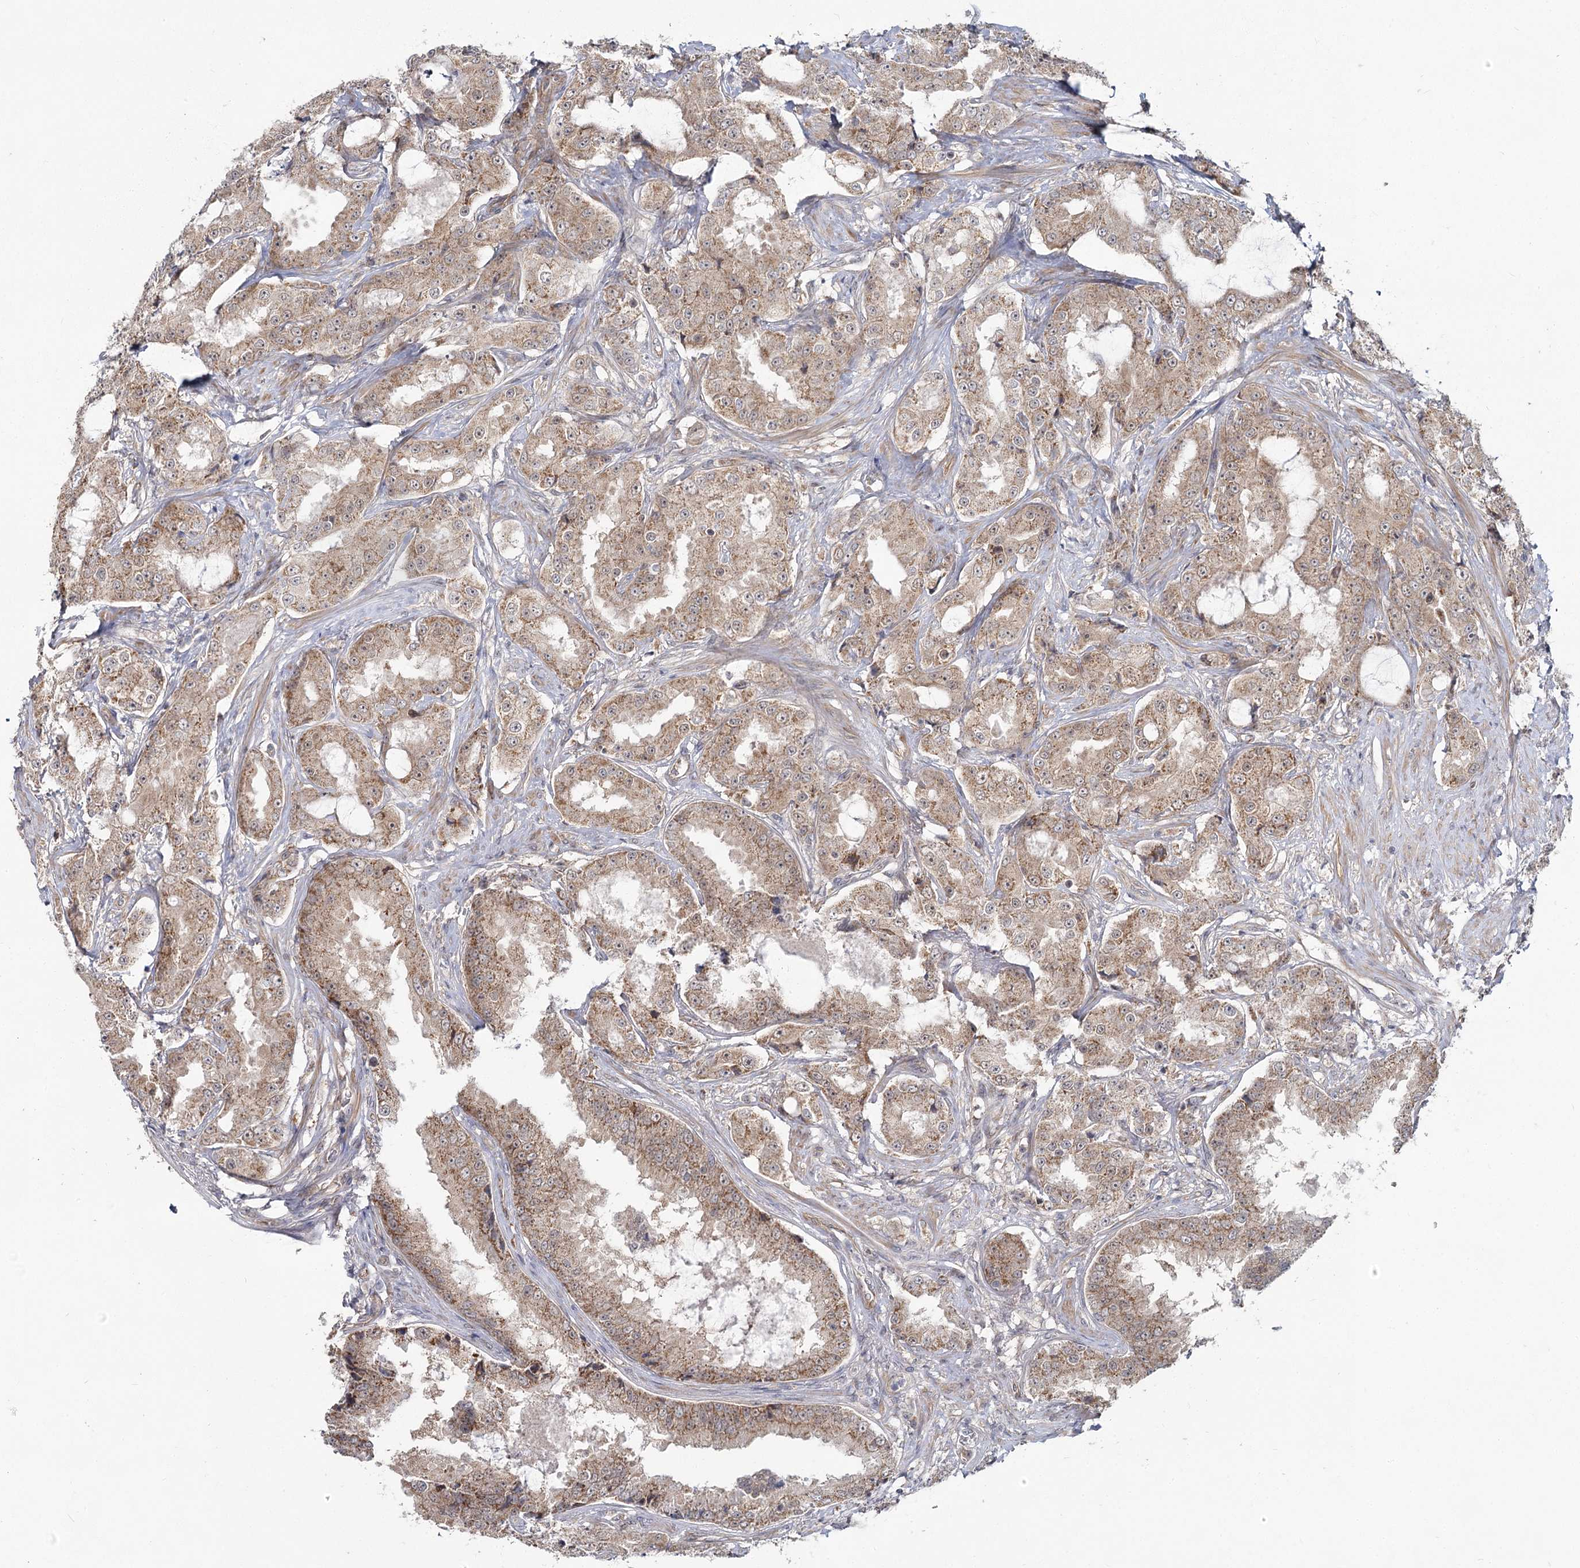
{"staining": {"intensity": "weak", "quantity": ">75%", "location": "cytoplasmic/membranous"}, "tissue": "prostate cancer", "cell_type": "Tumor cells", "image_type": "cancer", "snomed": [{"axis": "morphology", "description": "Adenocarcinoma, High grade"}, {"axis": "topography", "description": "Prostate"}], "caption": "Human prostate cancer stained with a protein marker shows weak staining in tumor cells.", "gene": "TBC1D9B", "patient": {"sex": "male", "age": 73}}